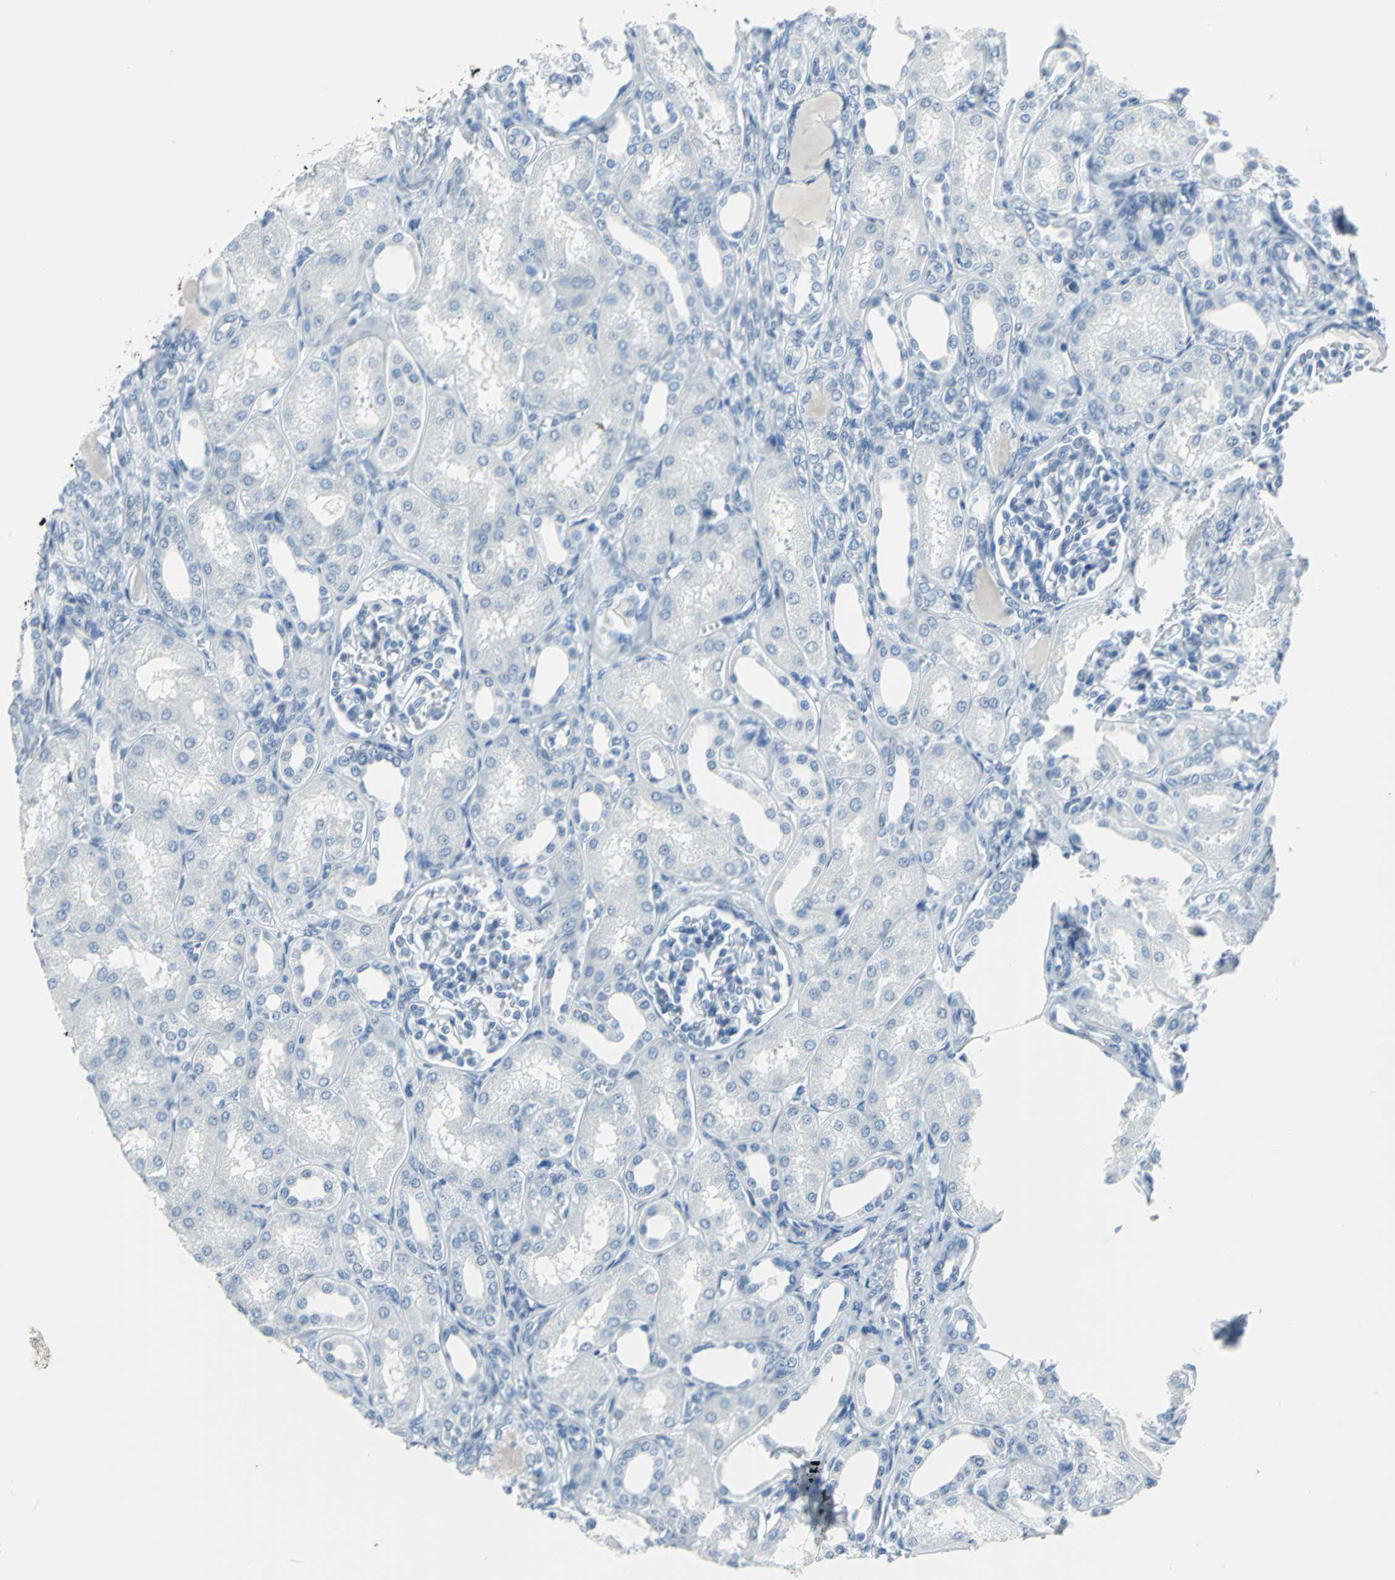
{"staining": {"intensity": "negative", "quantity": "none", "location": "none"}, "tissue": "kidney", "cell_type": "Cells in glomeruli", "image_type": "normal", "snomed": [{"axis": "morphology", "description": "Normal tissue, NOS"}, {"axis": "topography", "description": "Kidney"}], "caption": "Immunohistochemistry image of normal kidney stained for a protein (brown), which reveals no staining in cells in glomeruli. Brightfield microscopy of IHC stained with DAB (3,3'-diaminobenzidine) (brown) and hematoxylin (blue), captured at high magnification.", "gene": "DNAI2", "patient": {"sex": "male", "age": 7}}